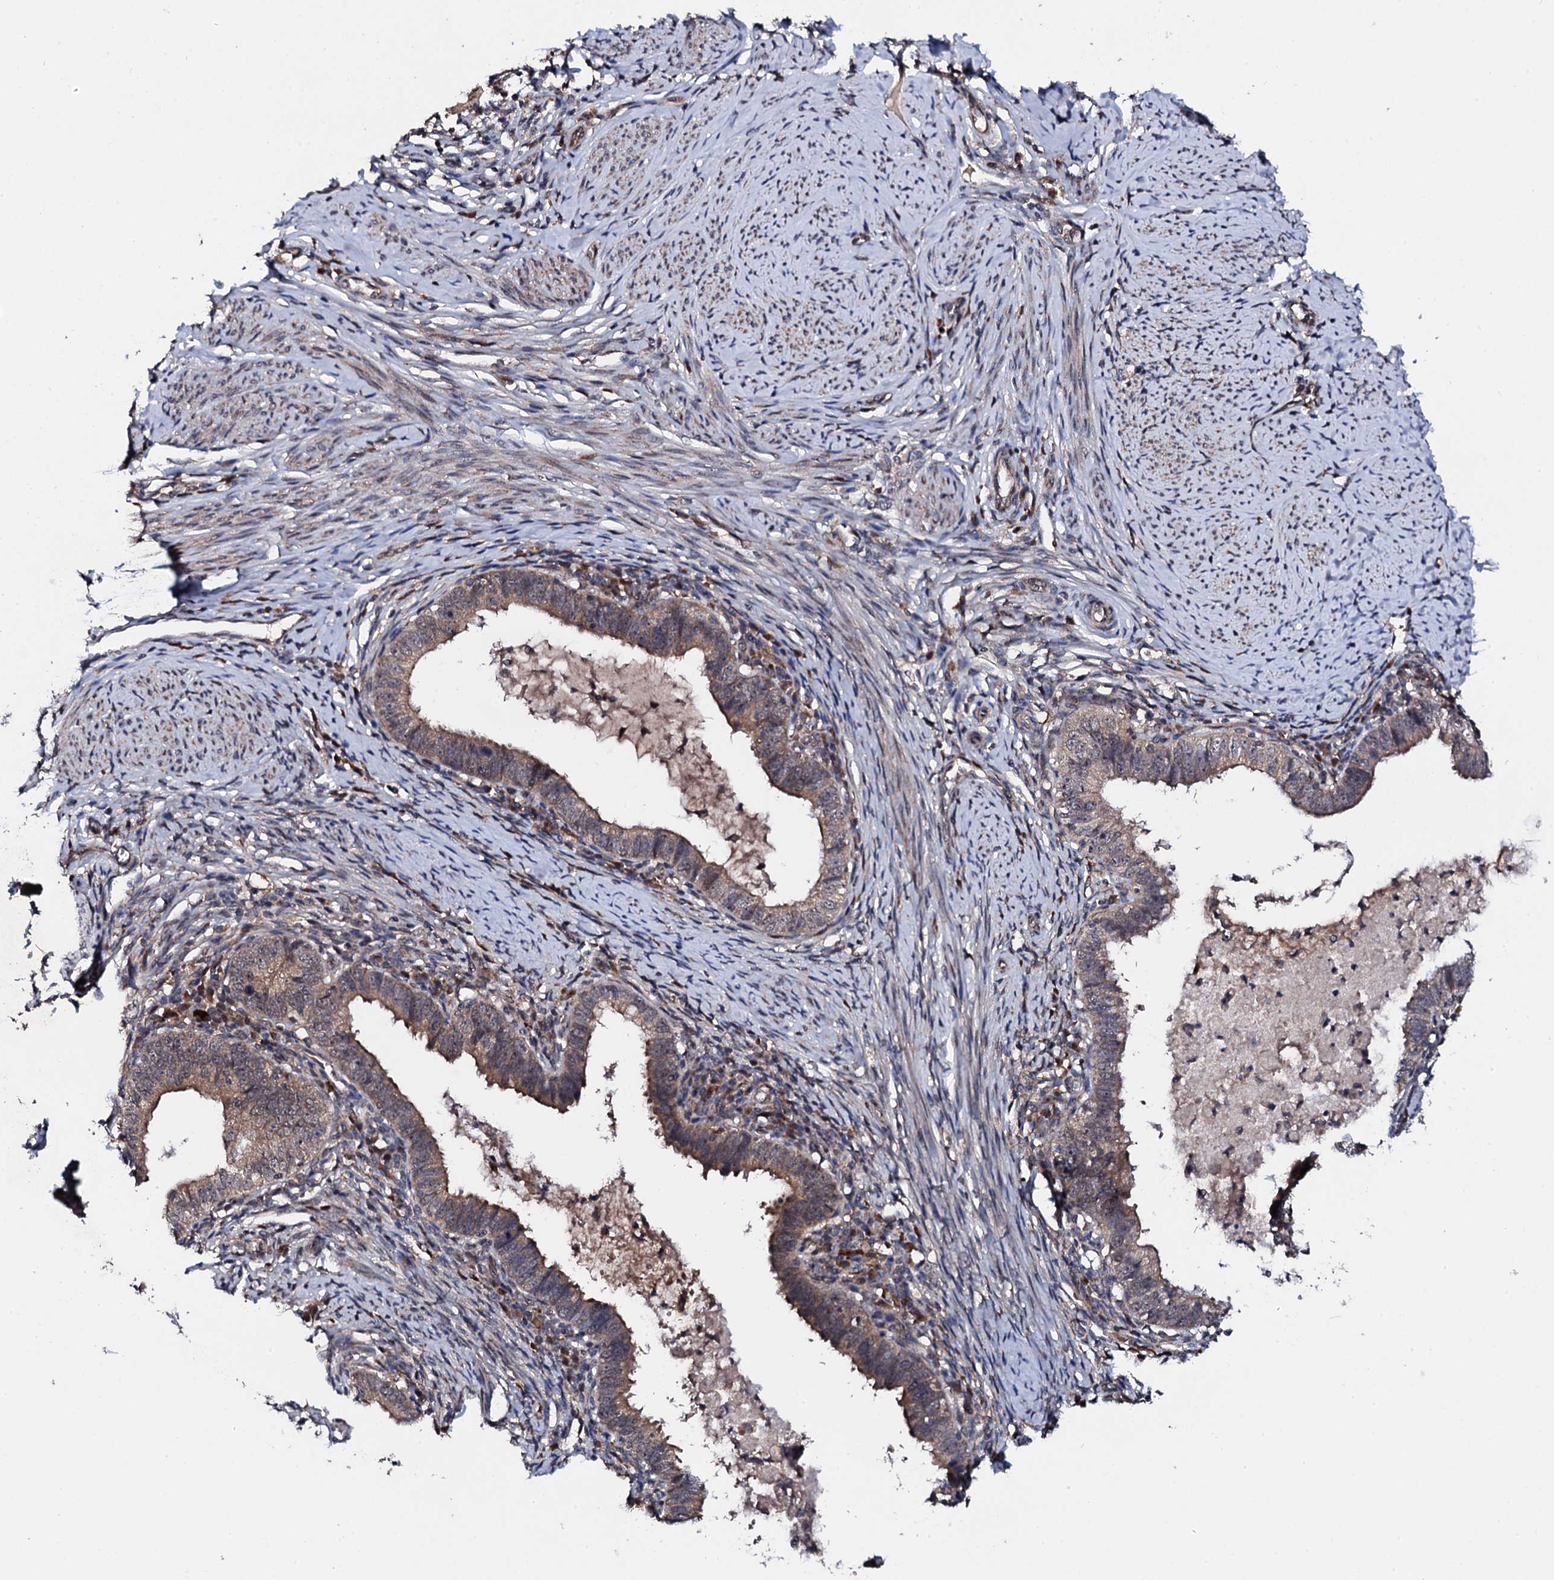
{"staining": {"intensity": "moderate", "quantity": ">75%", "location": "cytoplasmic/membranous"}, "tissue": "cervical cancer", "cell_type": "Tumor cells", "image_type": "cancer", "snomed": [{"axis": "morphology", "description": "Adenocarcinoma, NOS"}, {"axis": "topography", "description": "Cervix"}], "caption": "IHC (DAB (3,3'-diaminobenzidine)) staining of human cervical adenocarcinoma exhibits moderate cytoplasmic/membranous protein staining in about >75% of tumor cells.", "gene": "IP6K1", "patient": {"sex": "female", "age": 36}}